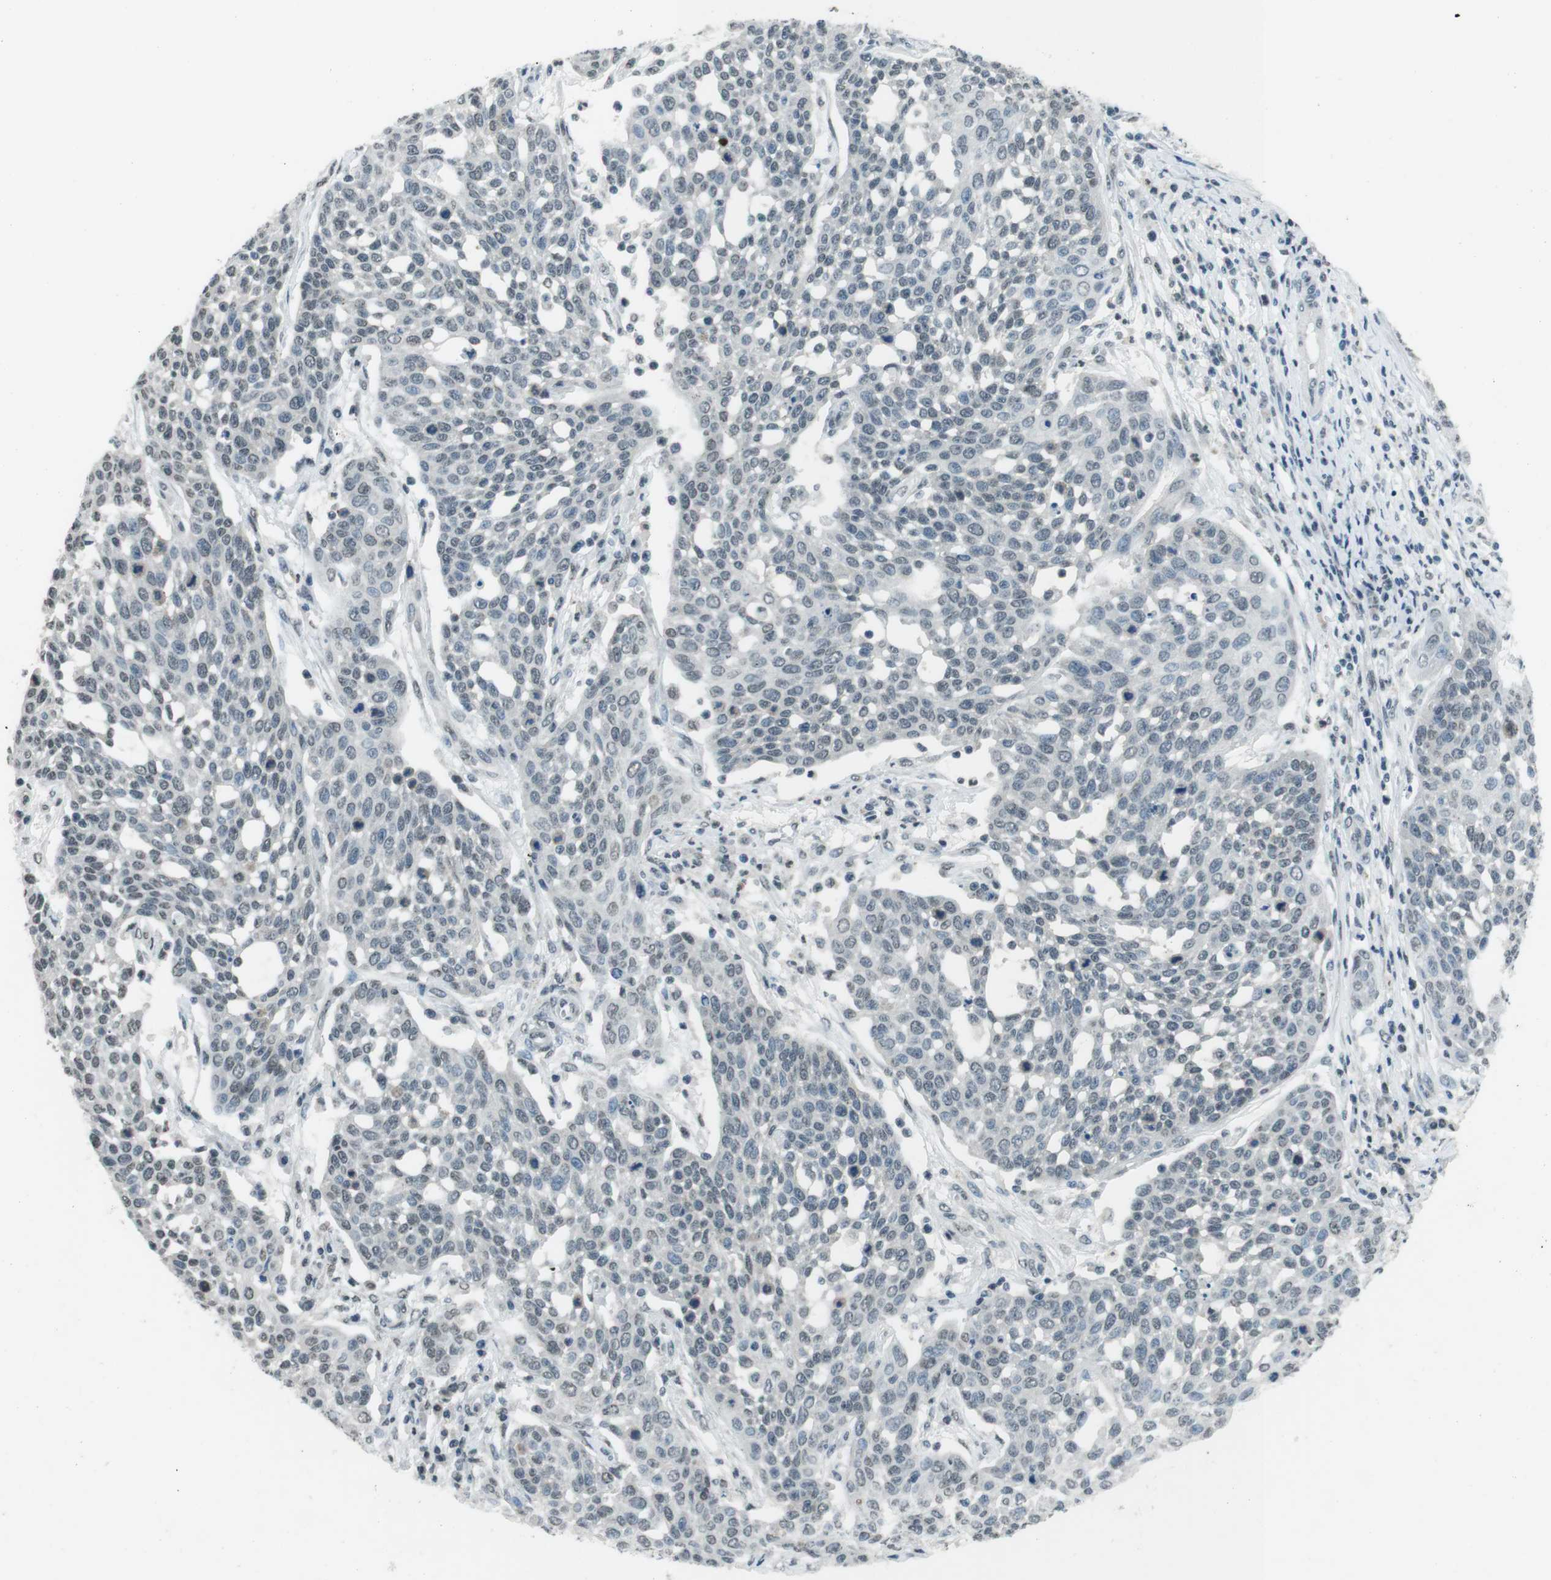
{"staining": {"intensity": "weak", "quantity": "<25%", "location": "nuclear"}, "tissue": "cervical cancer", "cell_type": "Tumor cells", "image_type": "cancer", "snomed": [{"axis": "morphology", "description": "Squamous cell carcinoma, NOS"}, {"axis": "topography", "description": "Cervix"}], "caption": "The immunohistochemistry (IHC) micrograph has no significant positivity in tumor cells of cervical squamous cell carcinoma tissue.", "gene": "NEK4", "patient": {"sex": "female", "age": 34}}